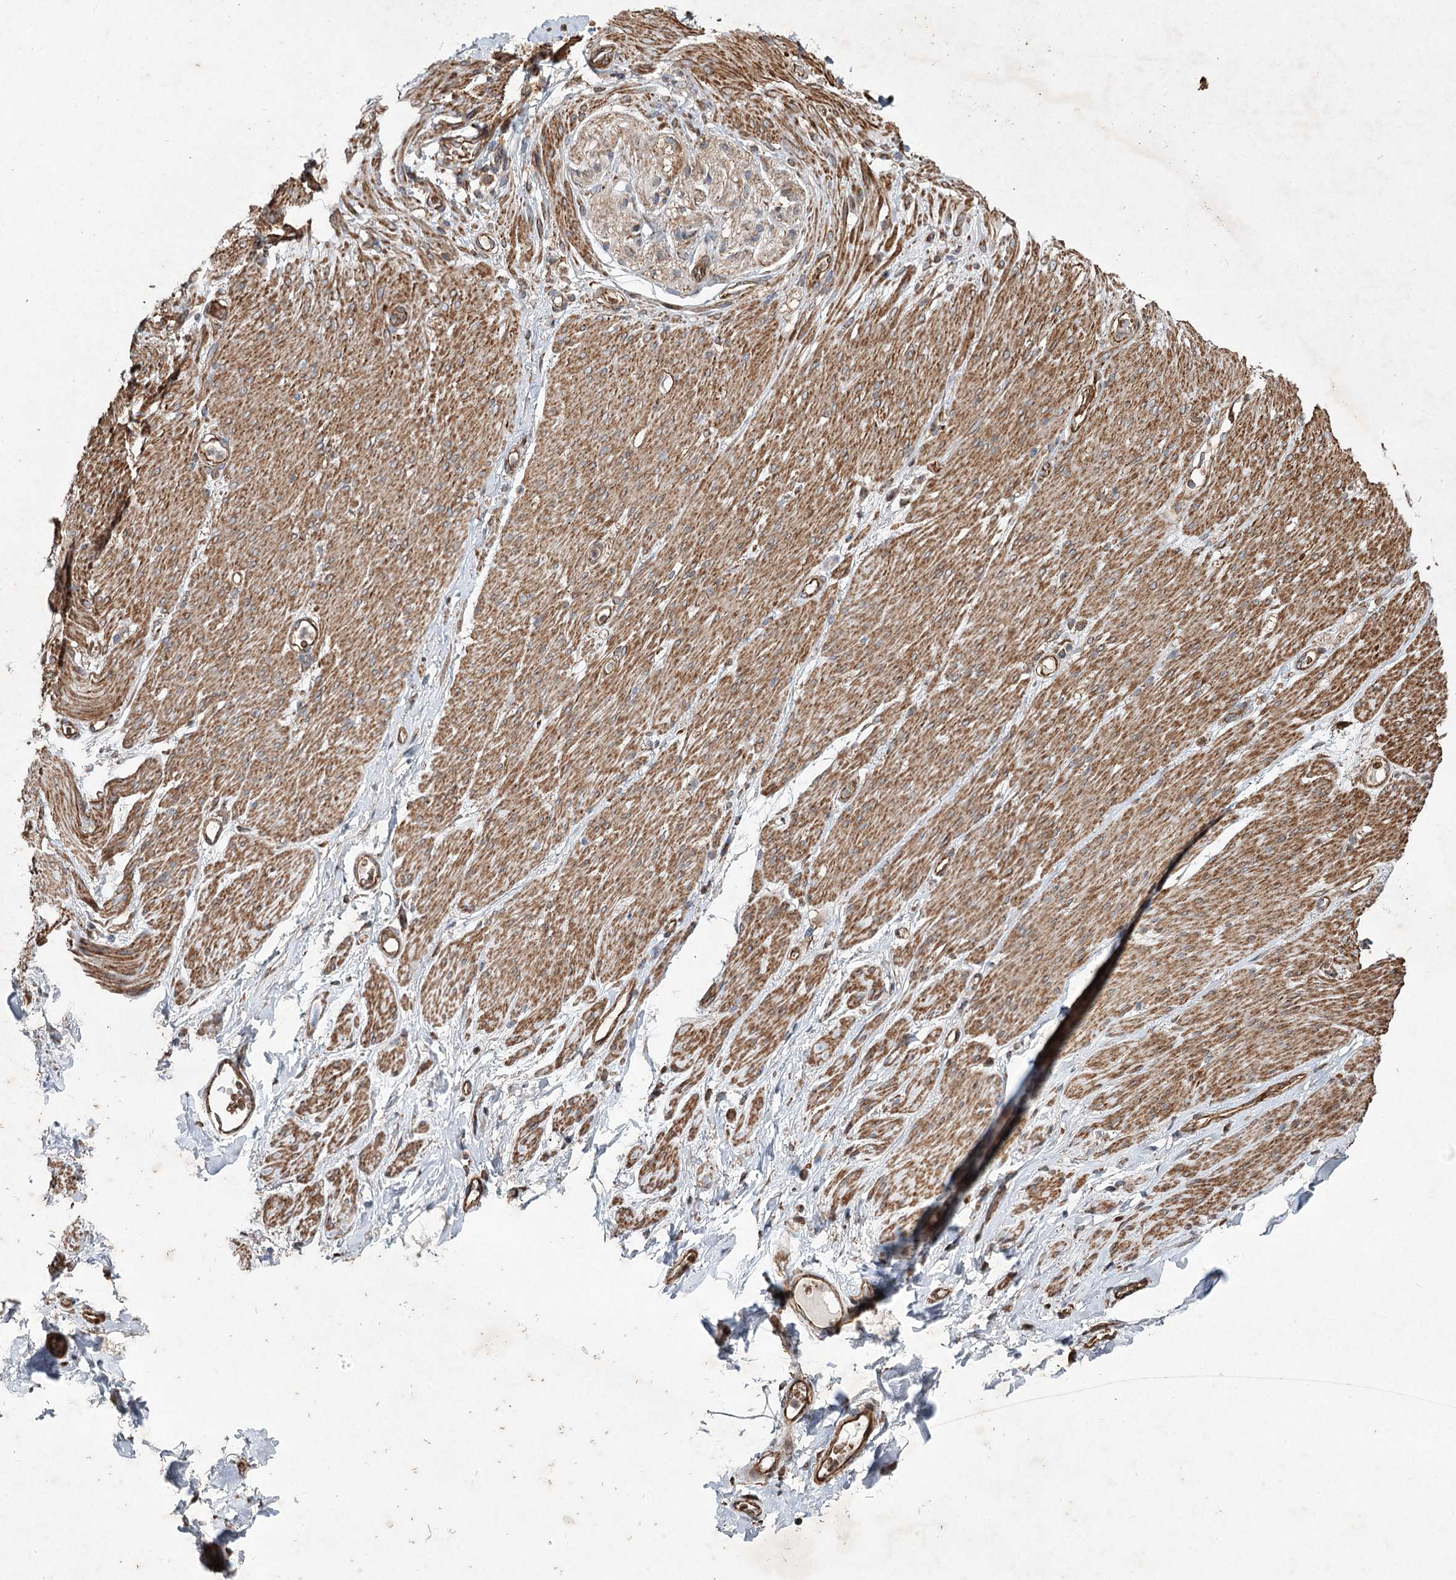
{"staining": {"intensity": "moderate", "quantity": ">75%", "location": "cytoplasmic/membranous"}, "tissue": "adipose tissue", "cell_type": "Adipocytes", "image_type": "normal", "snomed": [{"axis": "morphology", "description": "Normal tissue, NOS"}, {"axis": "topography", "description": "Colon"}, {"axis": "topography", "description": "Peripheral nerve tissue"}], "caption": "This is a histology image of immunohistochemistry (IHC) staining of unremarkable adipose tissue, which shows moderate positivity in the cytoplasmic/membranous of adipocytes.", "gene": "SERINC5", "patient": {"sex": "female", "age": 61}}